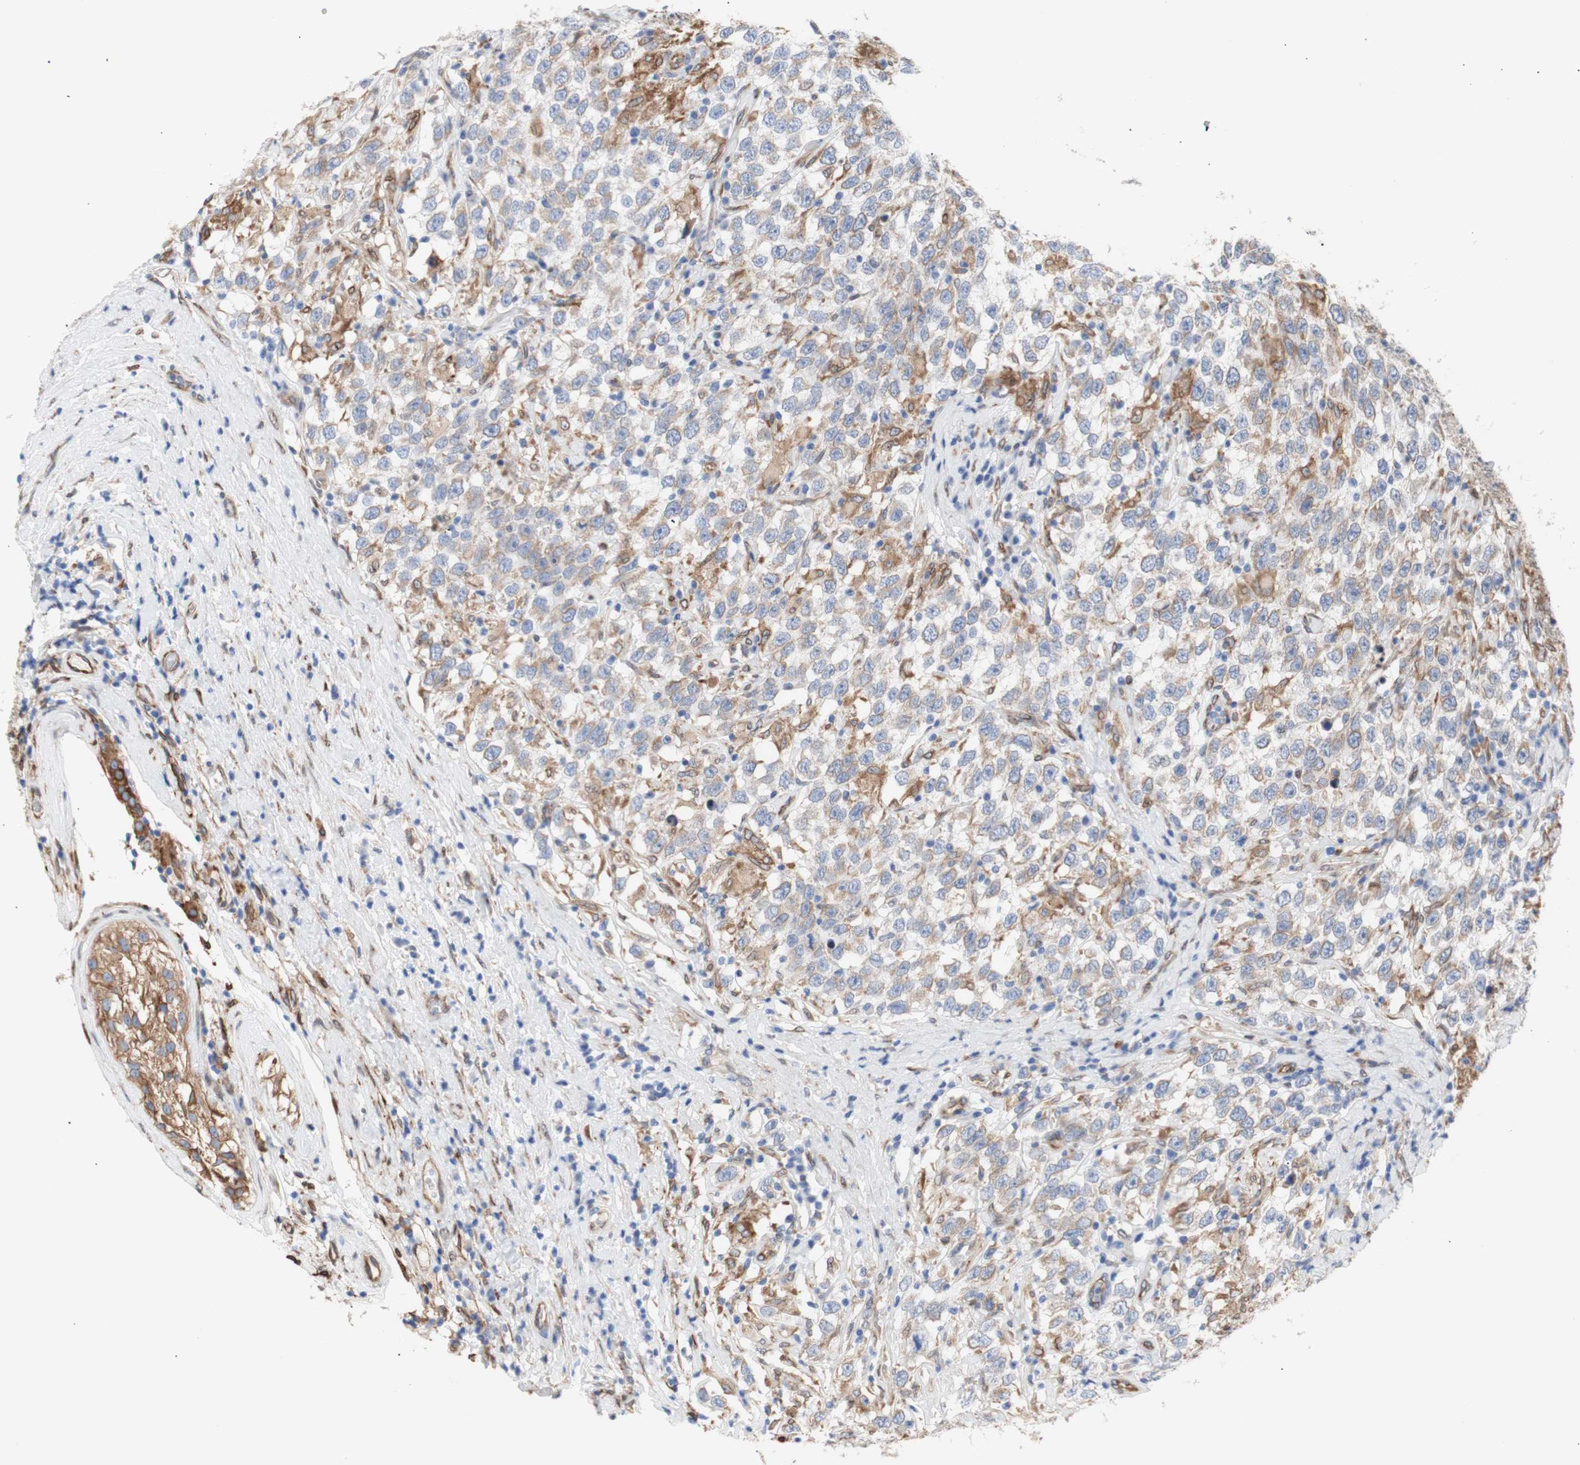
{"staining": {"intensity": "moderate", "quantity": ">75%", "location": "cytoplasmic/membranous"}, "tissue": "testis cancer", "cell_type": "Tumor cells", "image_type": "cancer", "snomed": [{"axis": "morphology", "description": "Seminoma, NOS"}, {"axis": "topography", "description": "Testis"}], "caption": "DAB immunohistochemical staining of testis cancer demonstrates moderate cytoplasmic/membranous protein positivity in about >75% of tumor cells.", "gene": "ERLIN1", "patient": {"sex": "male", "age": 41}}